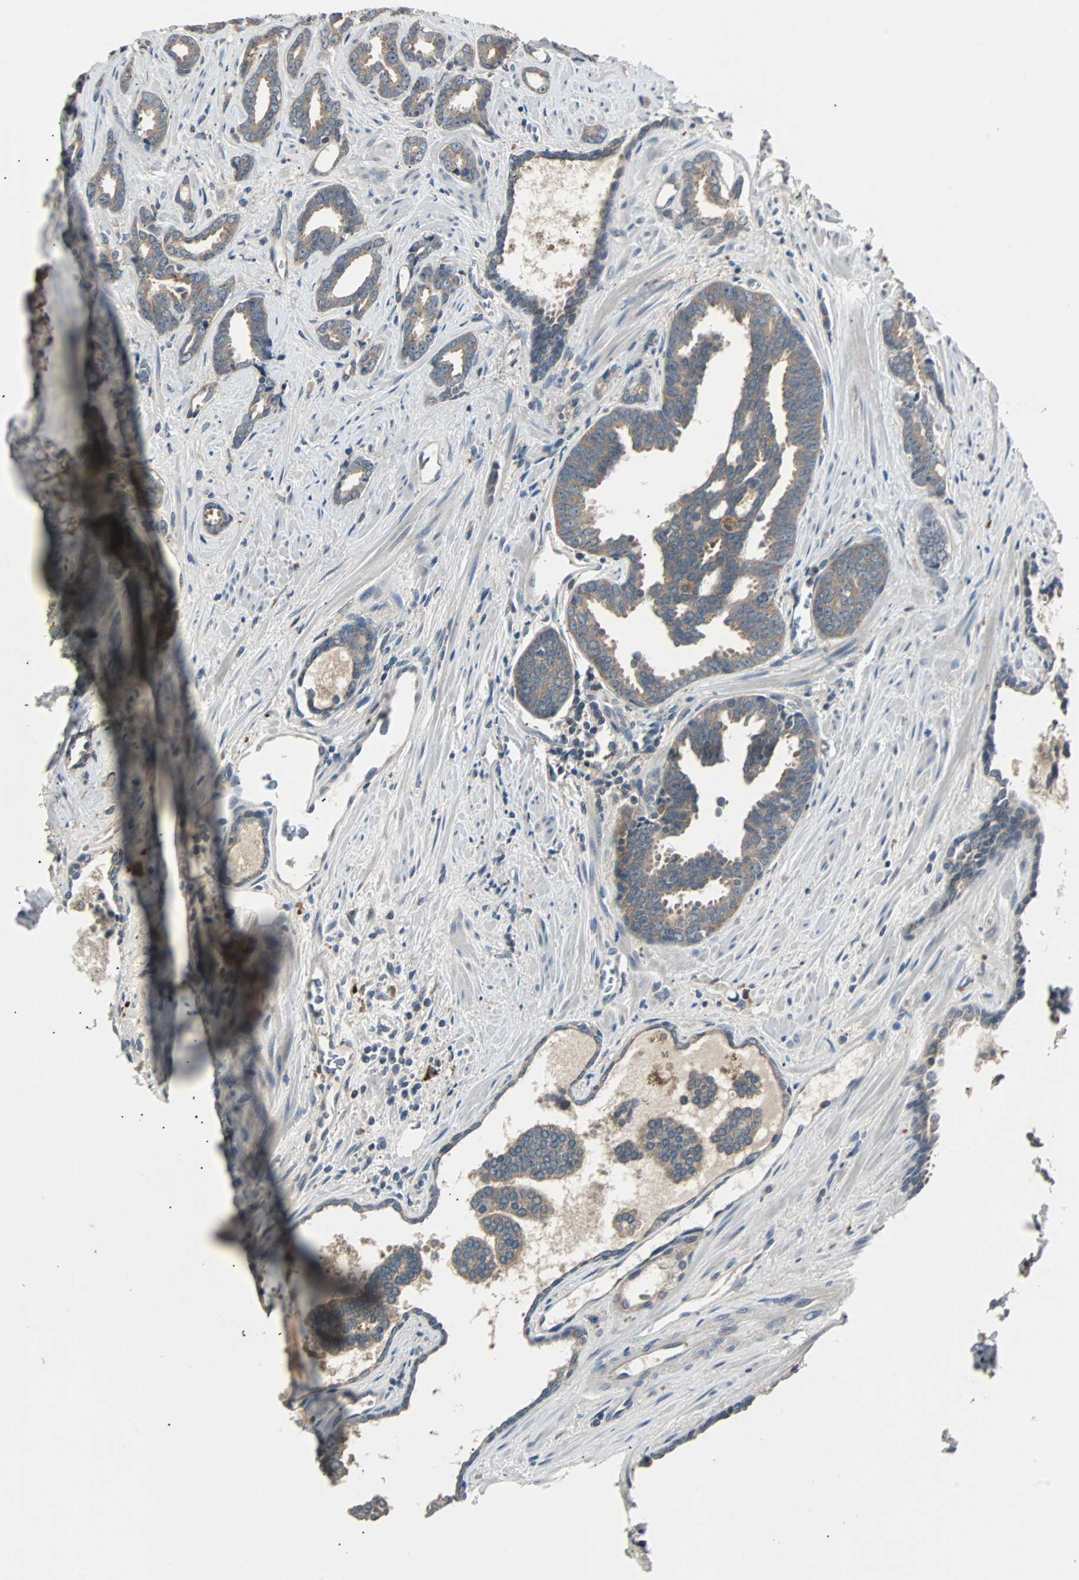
{"staining": {"intensity": "moderate", "quantity": ">75%", "location": "cytoplasmic/membranous"}, "tissue": "prostate cancer", "cell_type": "Tumor cells", "image_type": "cancer", "snomed": [{"axis": "morphology", "description": "Adenocarcinoma, High grade"}, {"axis": "topography", "description": "Prostate"}], "caption": "IHC (DAB) staining of prostate cancer (adenocarcinoma (high-grade)) reveals moderate cytoplasmic/membranous protein positivity in approximately >75% of tumor cells.", "gene": "ARF1", "patient": {"sex": "male", "age": 67}}